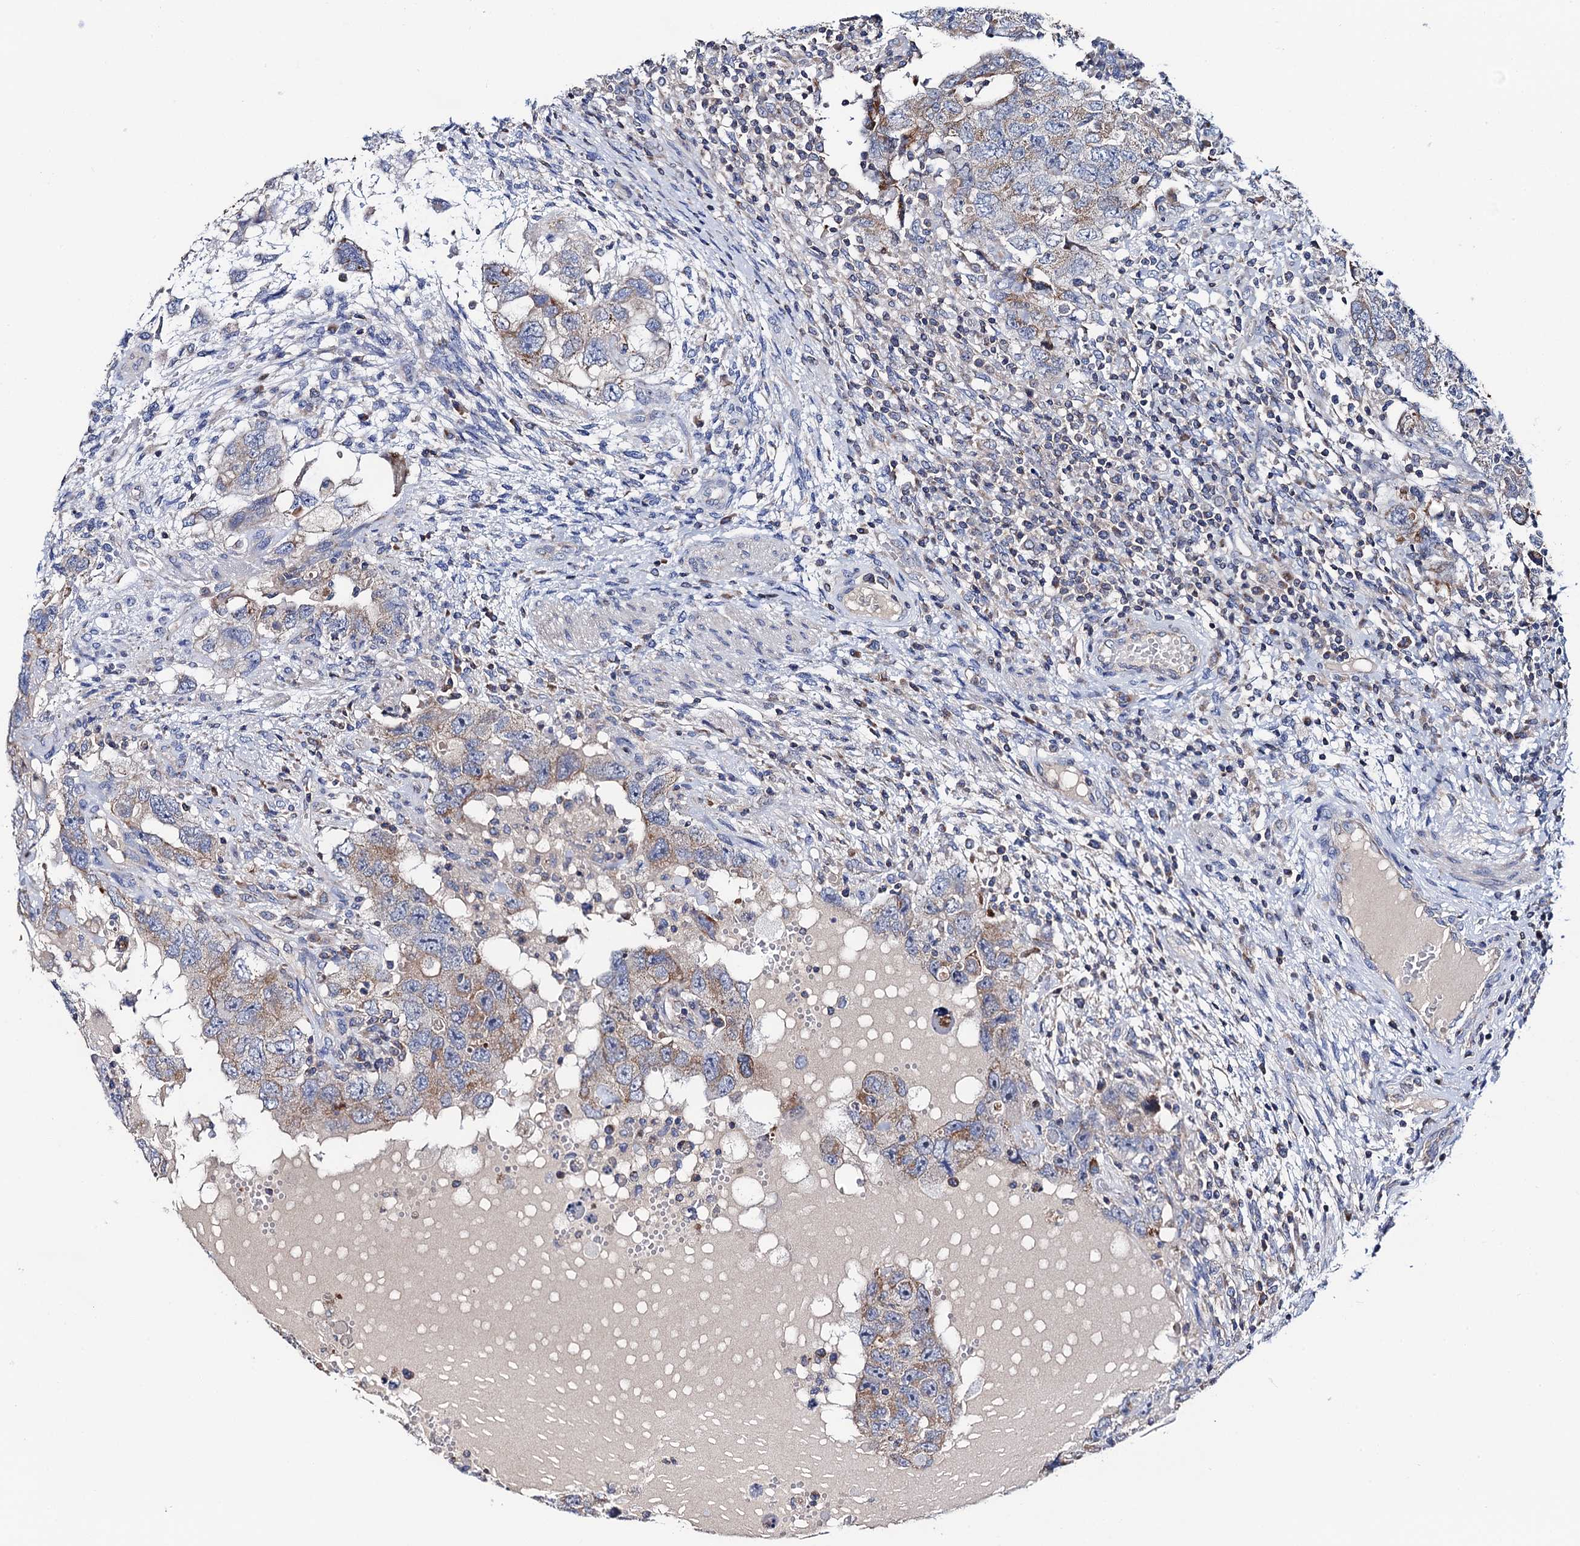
{"staining": {"intensity": "moderate", "quantity": "25%-75%", "location": "cytoplasmic/membranous"}, "tissue": "testis cancer", "cell_type": "Tumor cells", "image_type": "cancer", "snomed": [{"axis": "morphology", "description": "Carcinoma, Embryonal, NOS"}, {"axis": "topography", "description": "Testis"}], "caption": "Embryonal carcinoma (testis) stained for a protein exhibits moderate cytoplasmic/membranous positivity in tumor cells.", "gene": "MRPL48", "patient": {"sex": "male", "age": 26}}